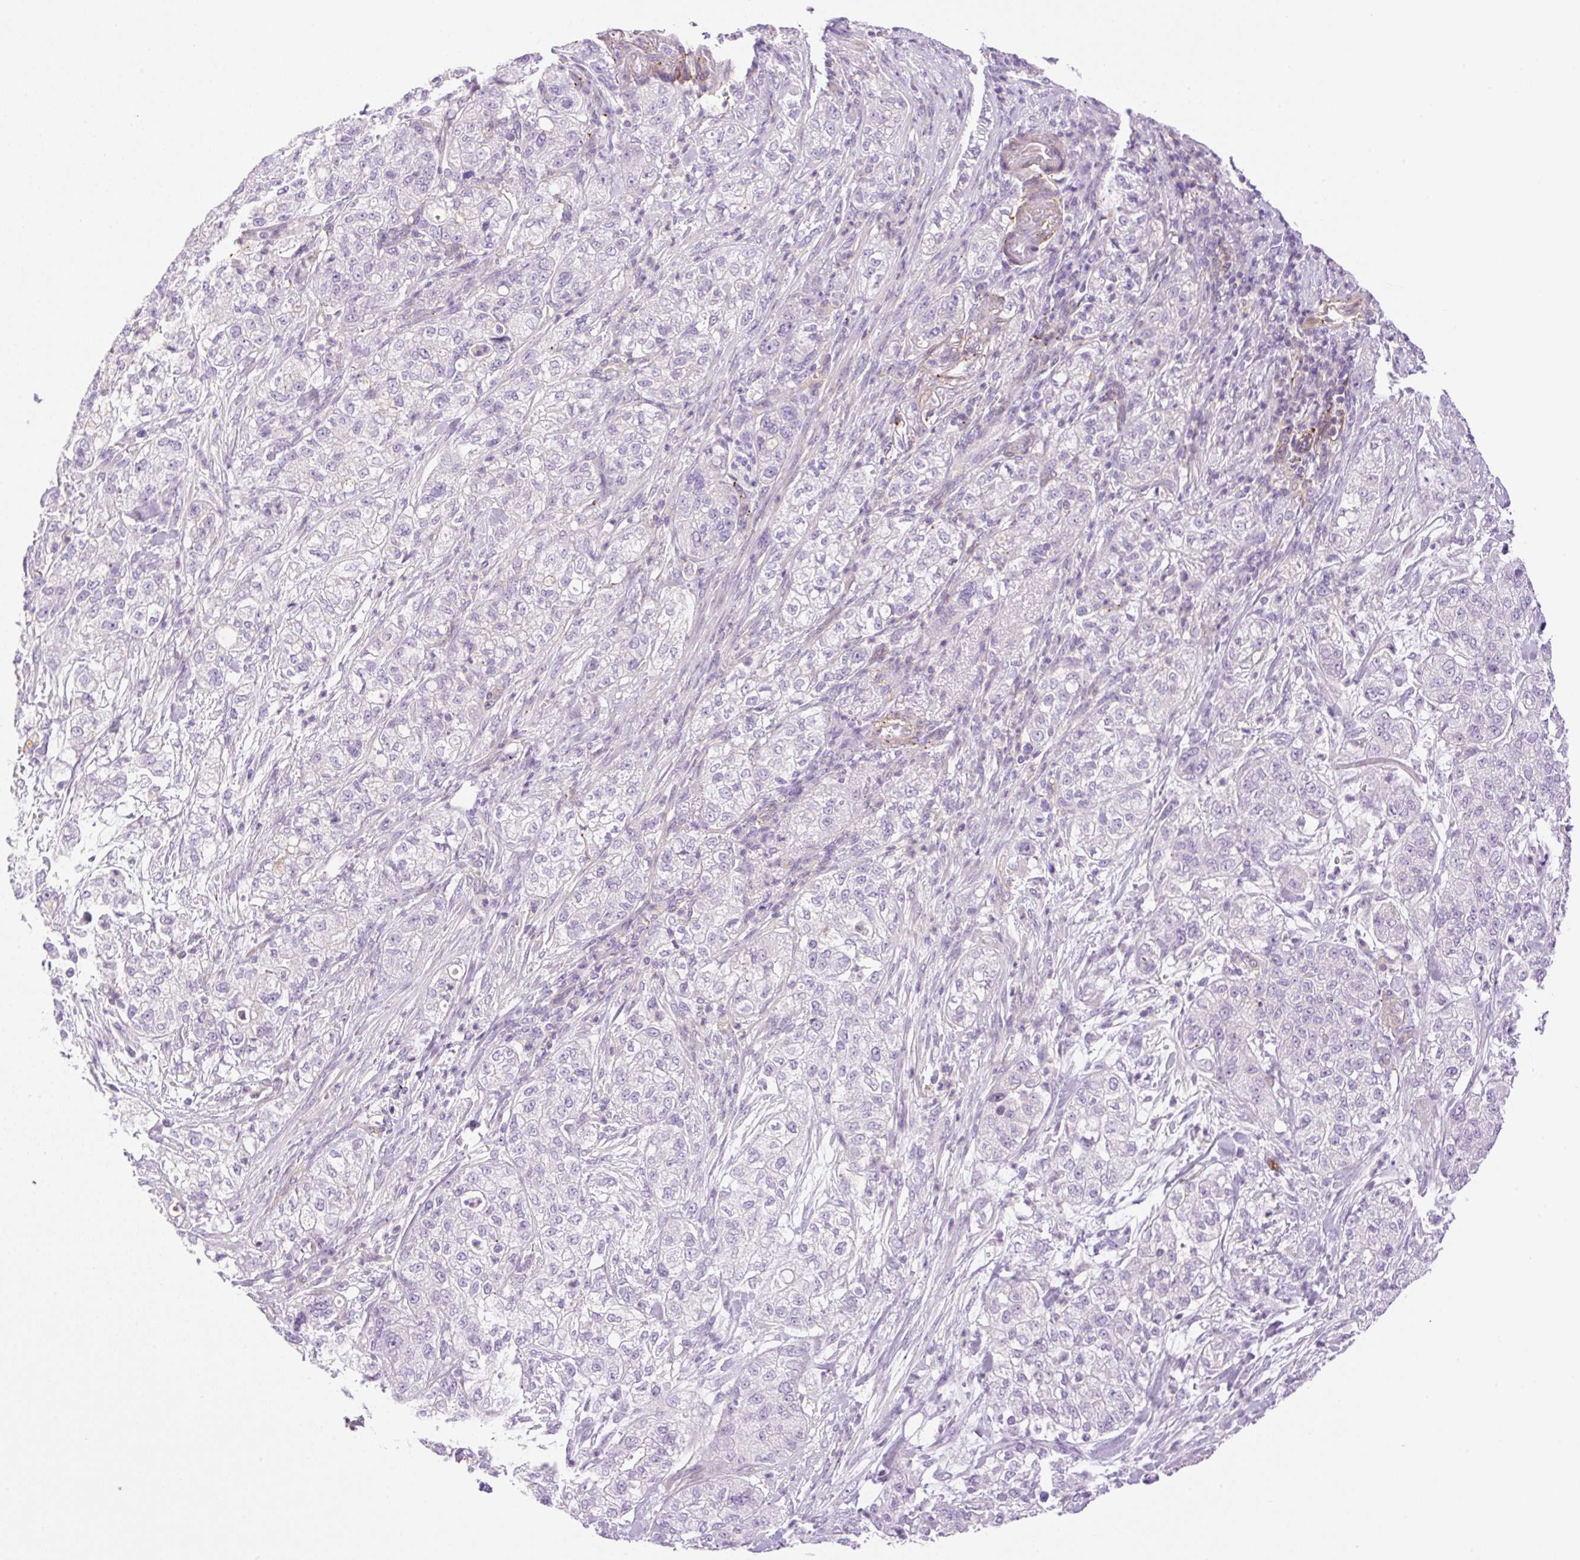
{"staining": {"intensity": "negative", "quantity": "none", "location": "none"}, "tissue": "pancreatic cancer", "cell_type": "Tumor cells", "image_type": "cancer", "snomed": [{"axis": "morphology", "description": "Adenocarcinoma, NOS"}, {"axis": "topography", "description": "Pancreas"}], "caption": "Protein analysis of pancreatic adenocarcinoma exhibits no significant expression in tumor cells.", "gene": "EHD3", "patient": {"sex": "female", "age": 78}}